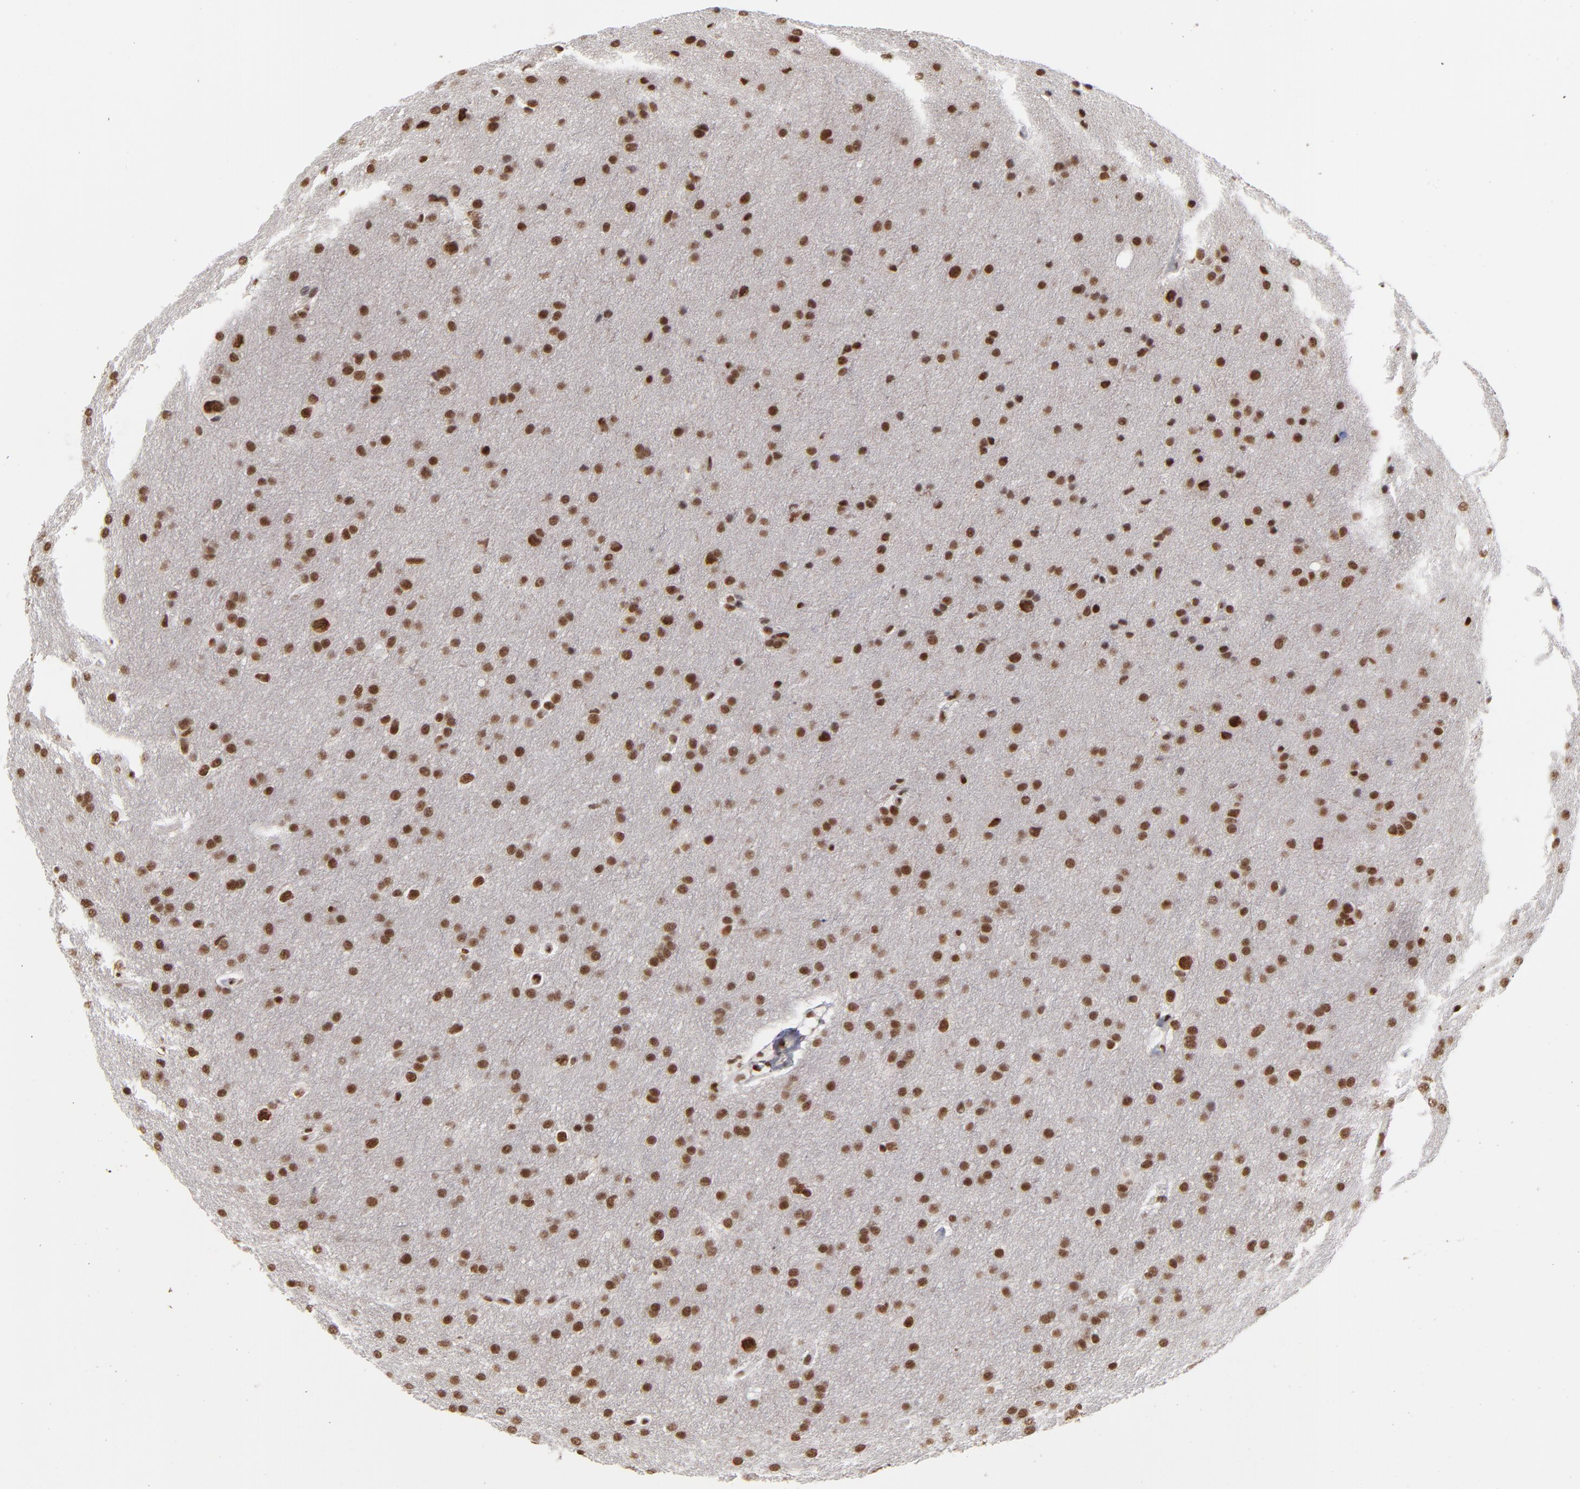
{"staining": {"intensity": "strong", "quantity": ">75%", "location": "nuclear"}, "tissue": "glioma", "cell_type": "Tumor cells", "image_type": "cancer", "snomed": [{"axis": "morphology", "description": "Glioma, malignant, Low grade"}, {"axis": "topography", "description": "Brain"}], "caption": "This is a photomicrograph of IHC staining of low-grade glioma (malignant), which shows strong staining in the nuclear of tumor cells.", "gene": "ZNF3", "patient": {"sex": "female", "age": 32}}